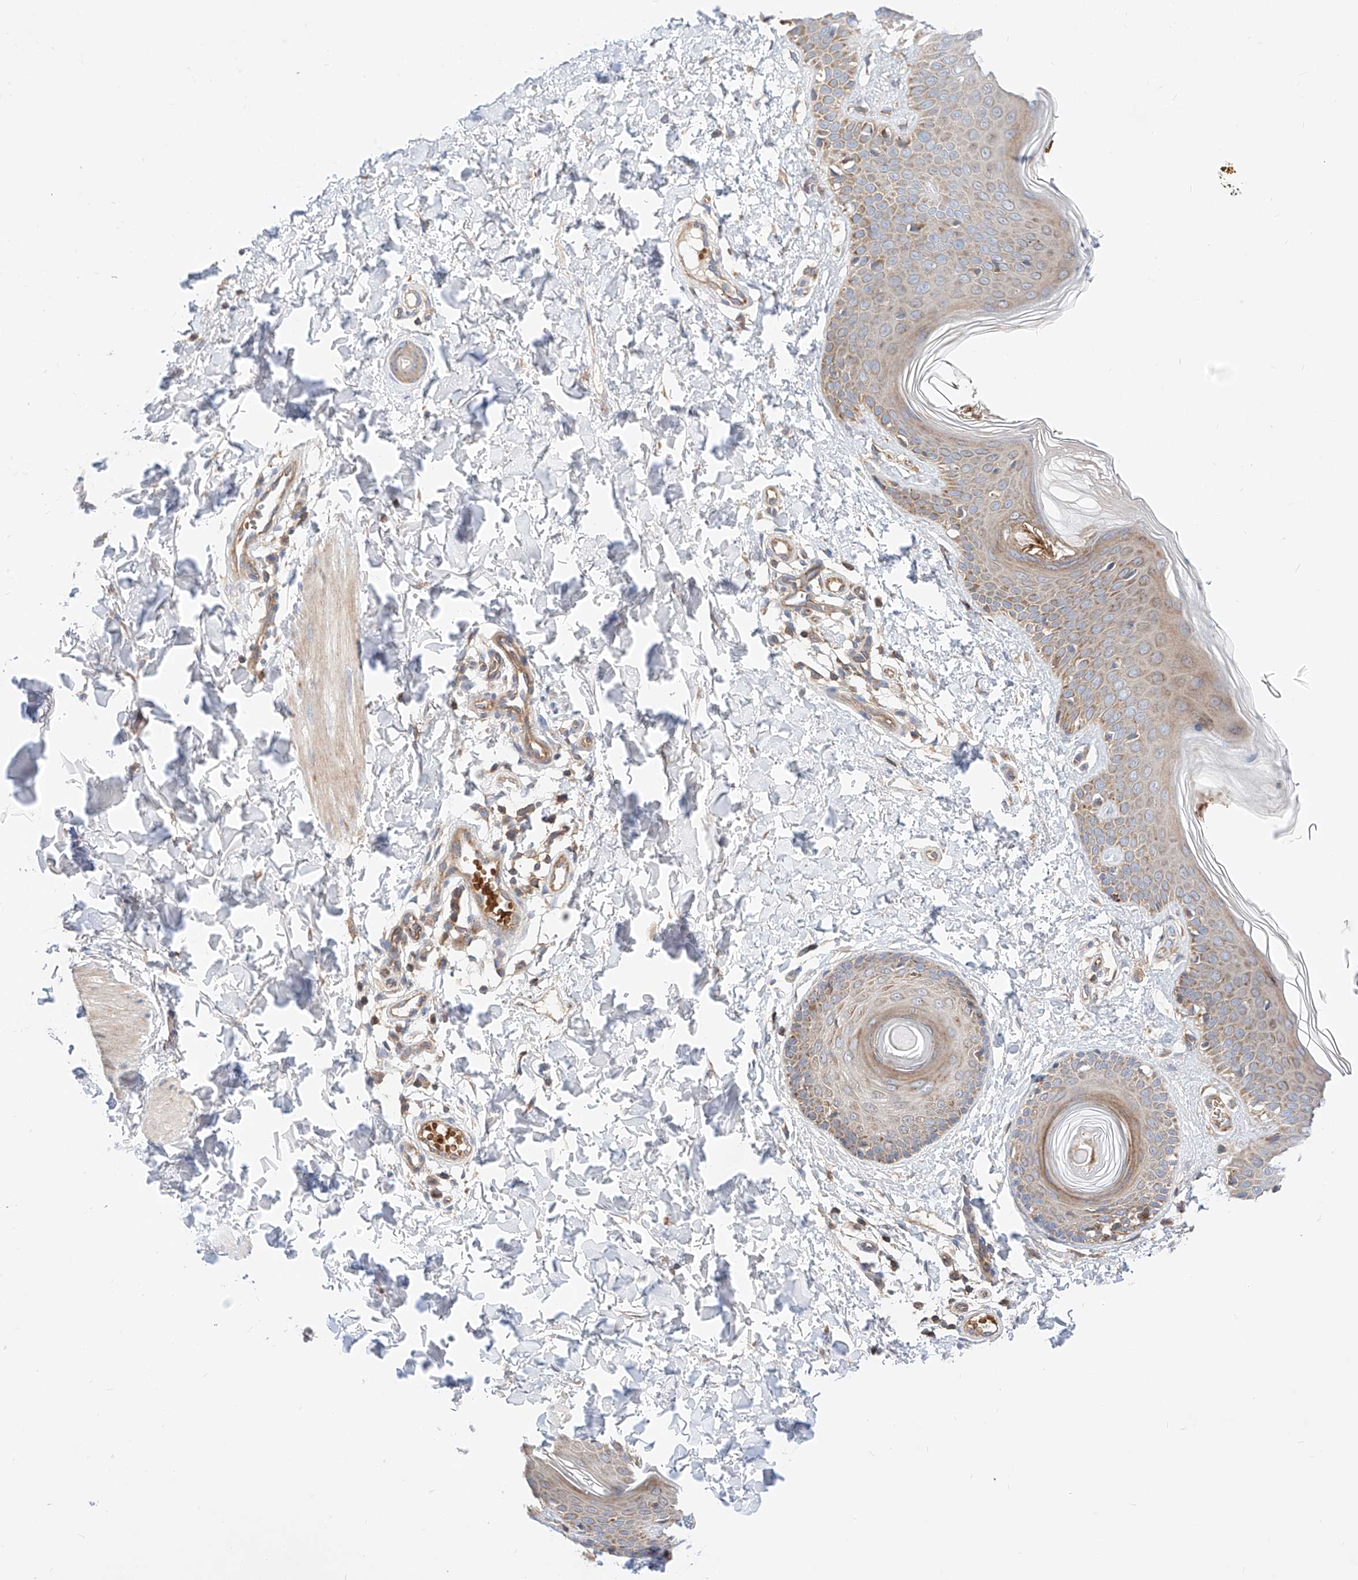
{"staining": {"intensity": "negative", "quantity": "none", "location": "none"}, "tissue": "skin", "cell_type": "Fibroblasts", "image_type": "normal", "snomed": [{"axis": "morphology", "description": "Normal tissue, NOS"}, {"axis": "topography", "description": "Skin"}], "caption": "This image is of normal skin stained with IHC to label a protein in brown with the nuclei are counter-stained blue. There is no staining in fibroblasts.", "gene": "NR1D1", "patient": {"sex": "male", "age": 37}}